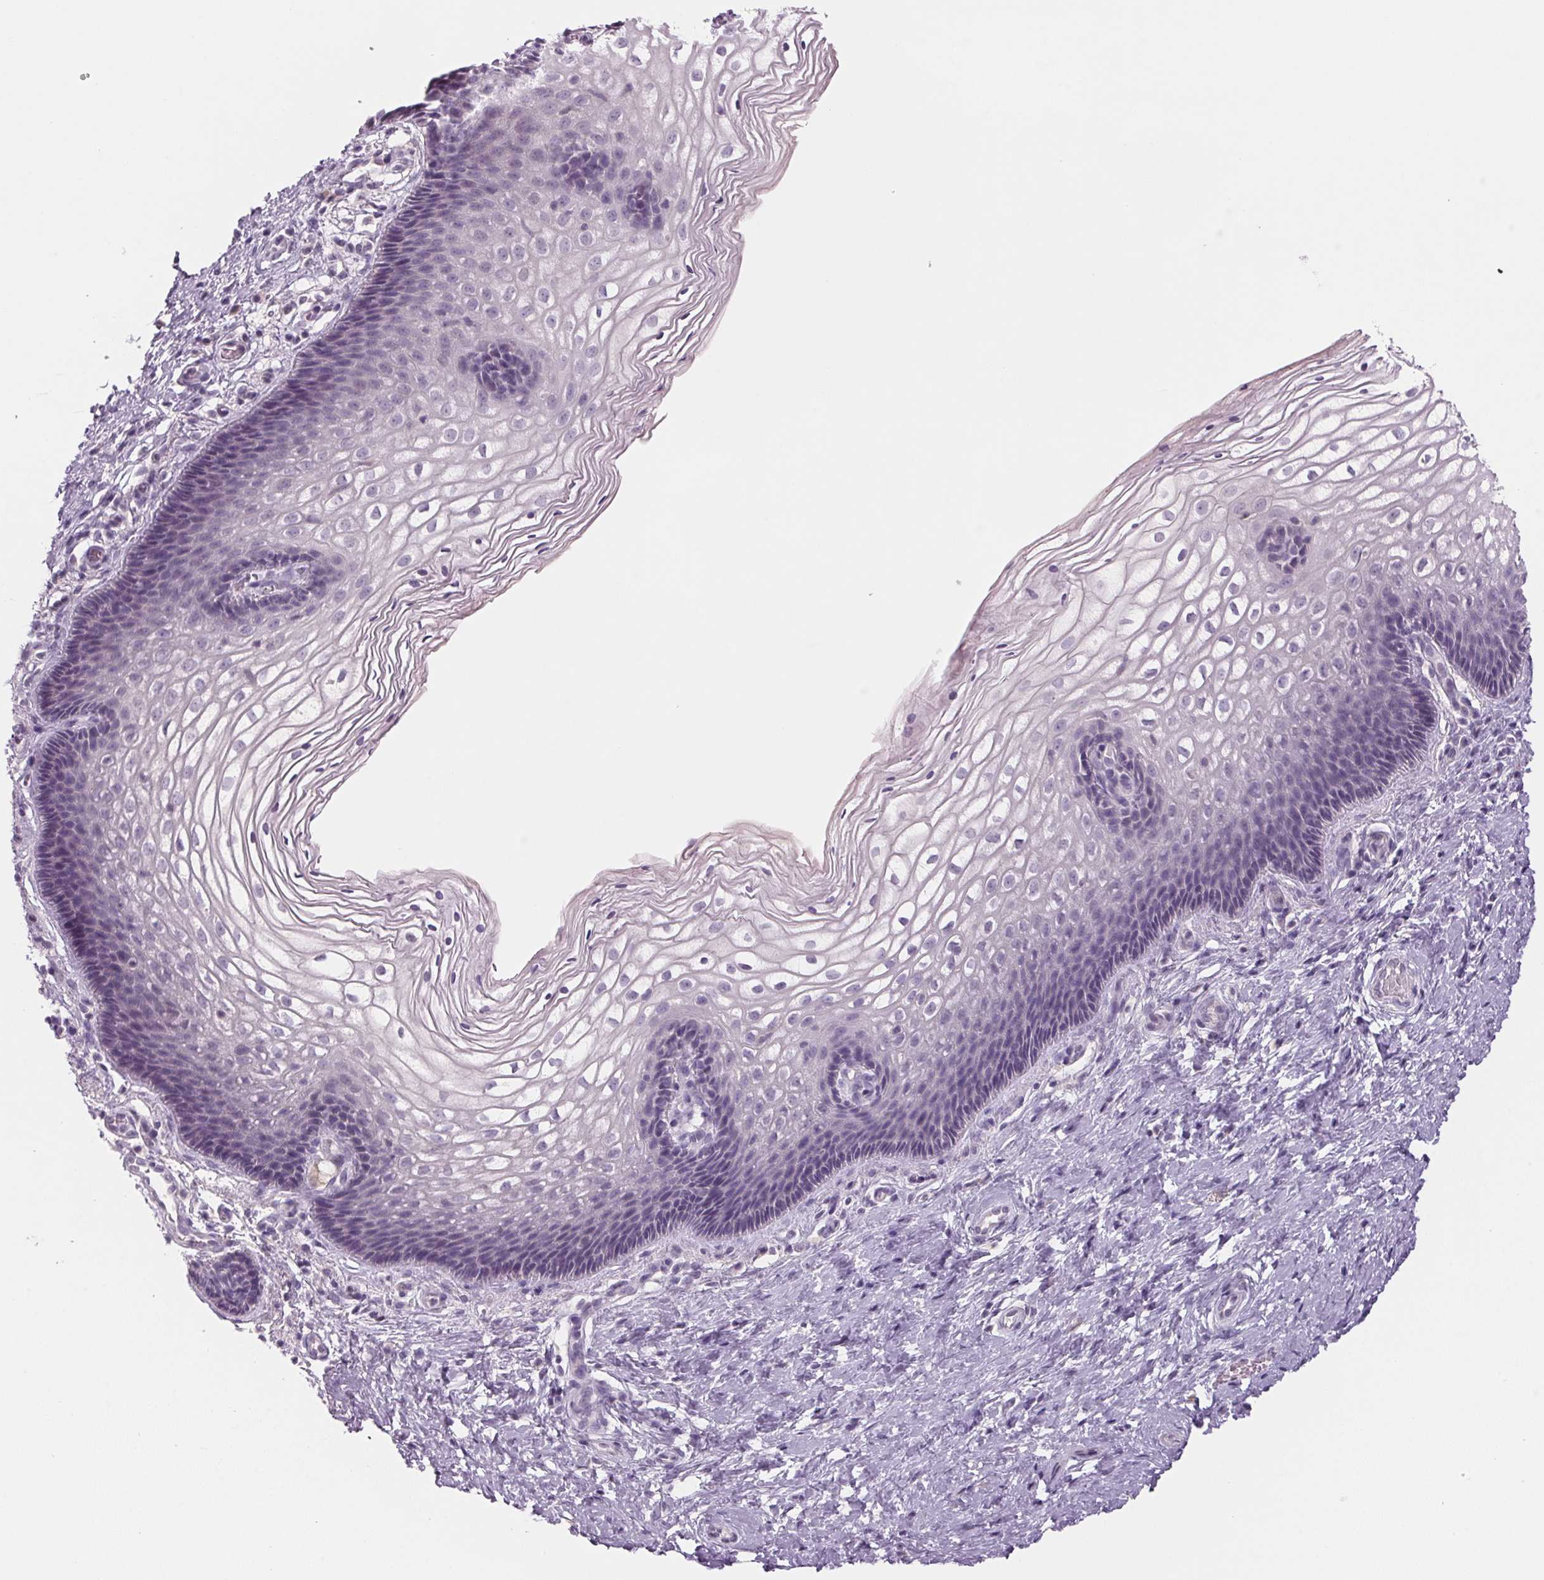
{"staining": {"intensity": "weak", "quantity": "<25%", "location": "cytoplasmic/membranous"}, "tissue": "cervix", "cell_type": "Glandular cells", "image_type": "normal", "snomed": [{"axis": "morphology", "description": "Normal tissue, NOS"}, {"axis": "topography", "description": "Cervix"}], "caption": "Protein analysis of normal cervix demonstrates no significant staining in glandular cells. The staining was performed using DAB (3,3'-diaminobenzidine) to visualize the protein expression in brown, while the nuclei were stained in blue with hematoxylin (Magnification: 20x).", "gene": "ADAM20", "patient": {"sex": "female", "age": 34}}